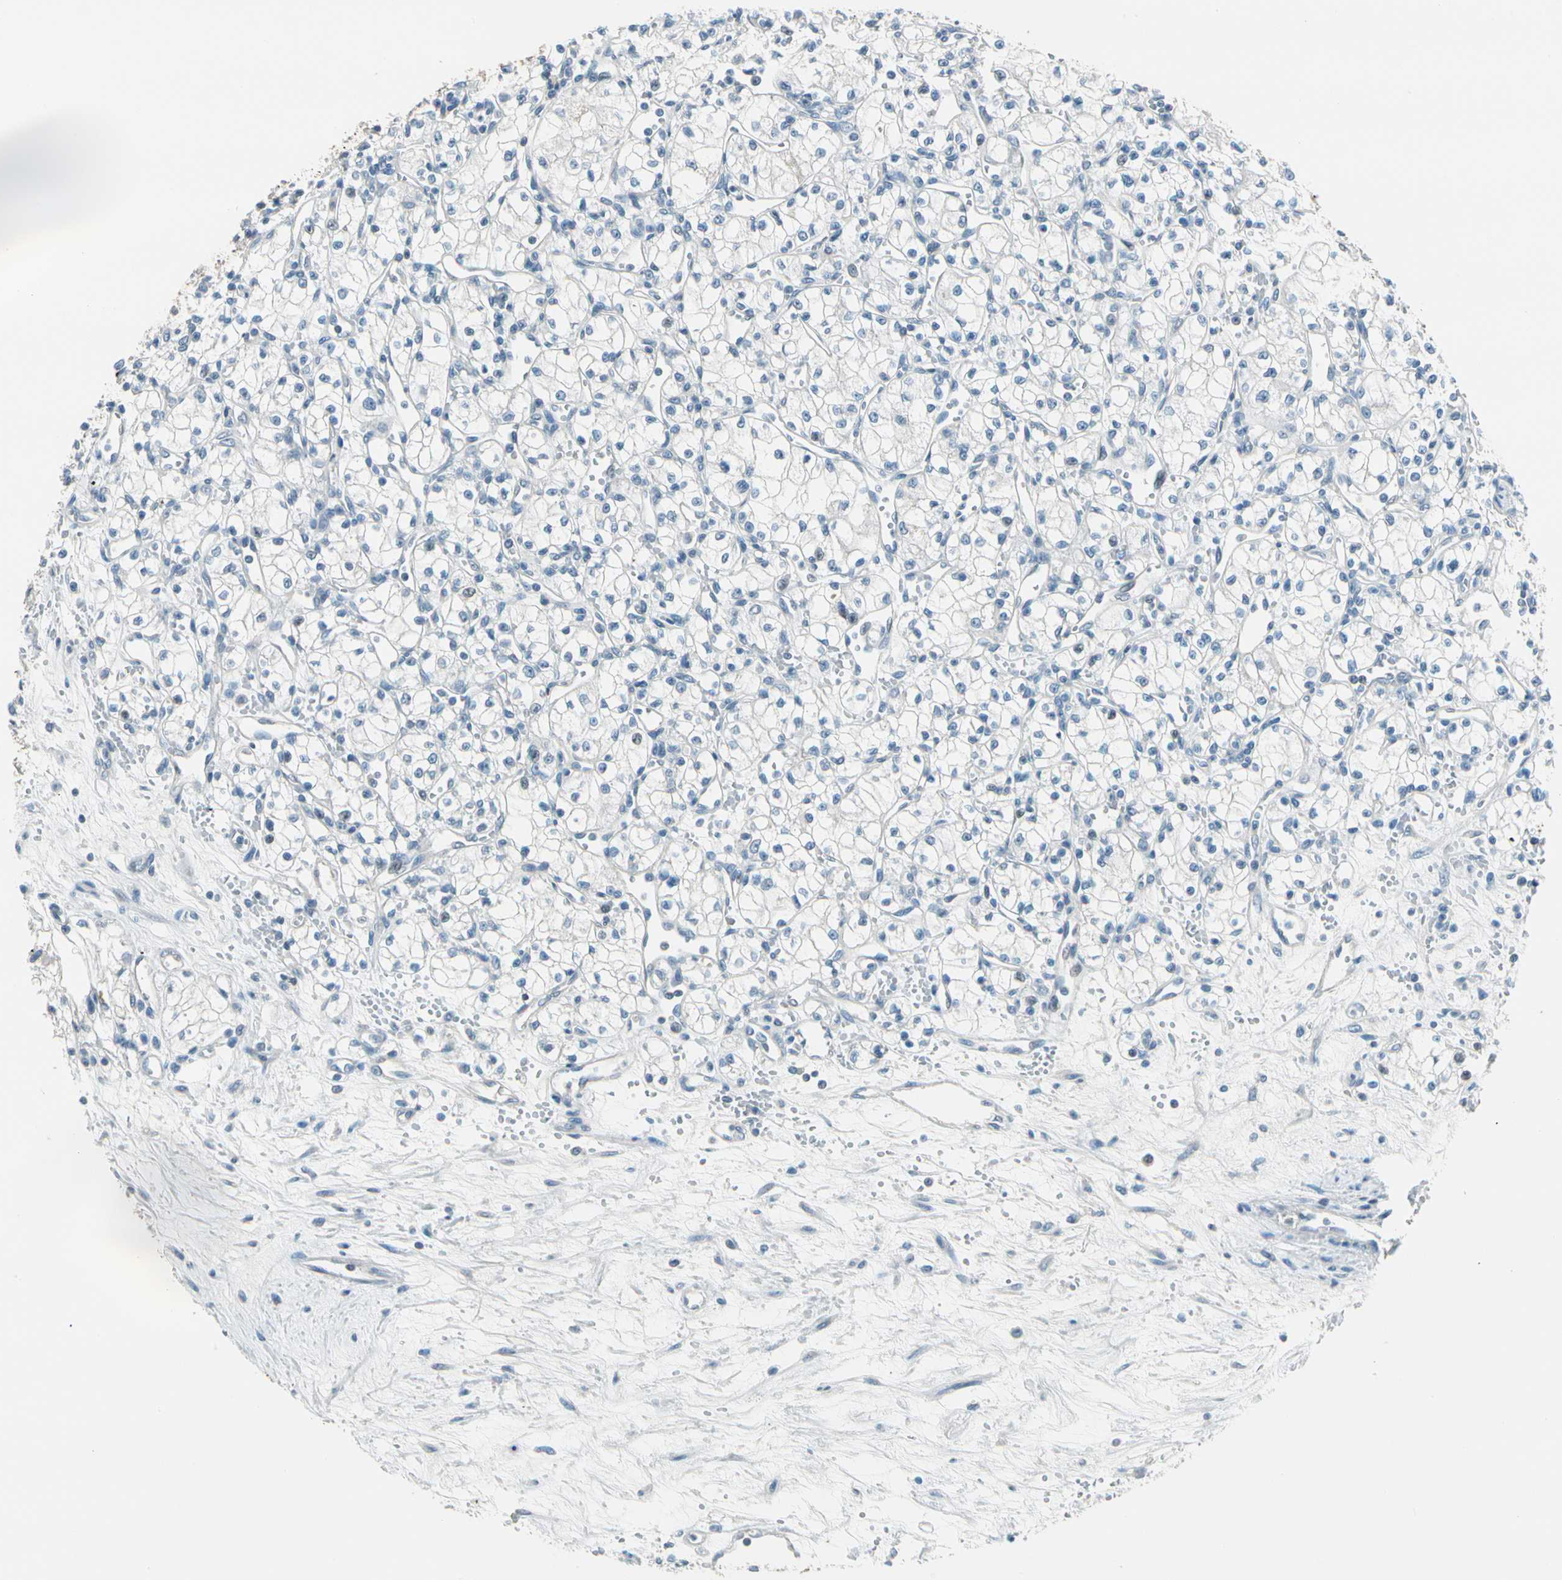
{"staining": {"intensity": "negative", "quantity": "none", "location": "none"}, "tissue": "renal cancer", "cell_type": "Tumor cells", "image_type": "cancer", "snomed": [{"axis": "morphology", "description": "Normal tissue, NOS"}, {"axis": "morphology", "description": "Adenocarcinoma, NOS"}, {"axis": "topography", "description": "Kidney"}], "caption": "Immunohistochemistry (IHC) histopathology image of human renal adenocarcinoma stained for a protein (brown), which shows no staining in tumor cells. Nuclei are stained in blue.", "gene": "STK40", "patient": {"sex": "male", "age": 59}}